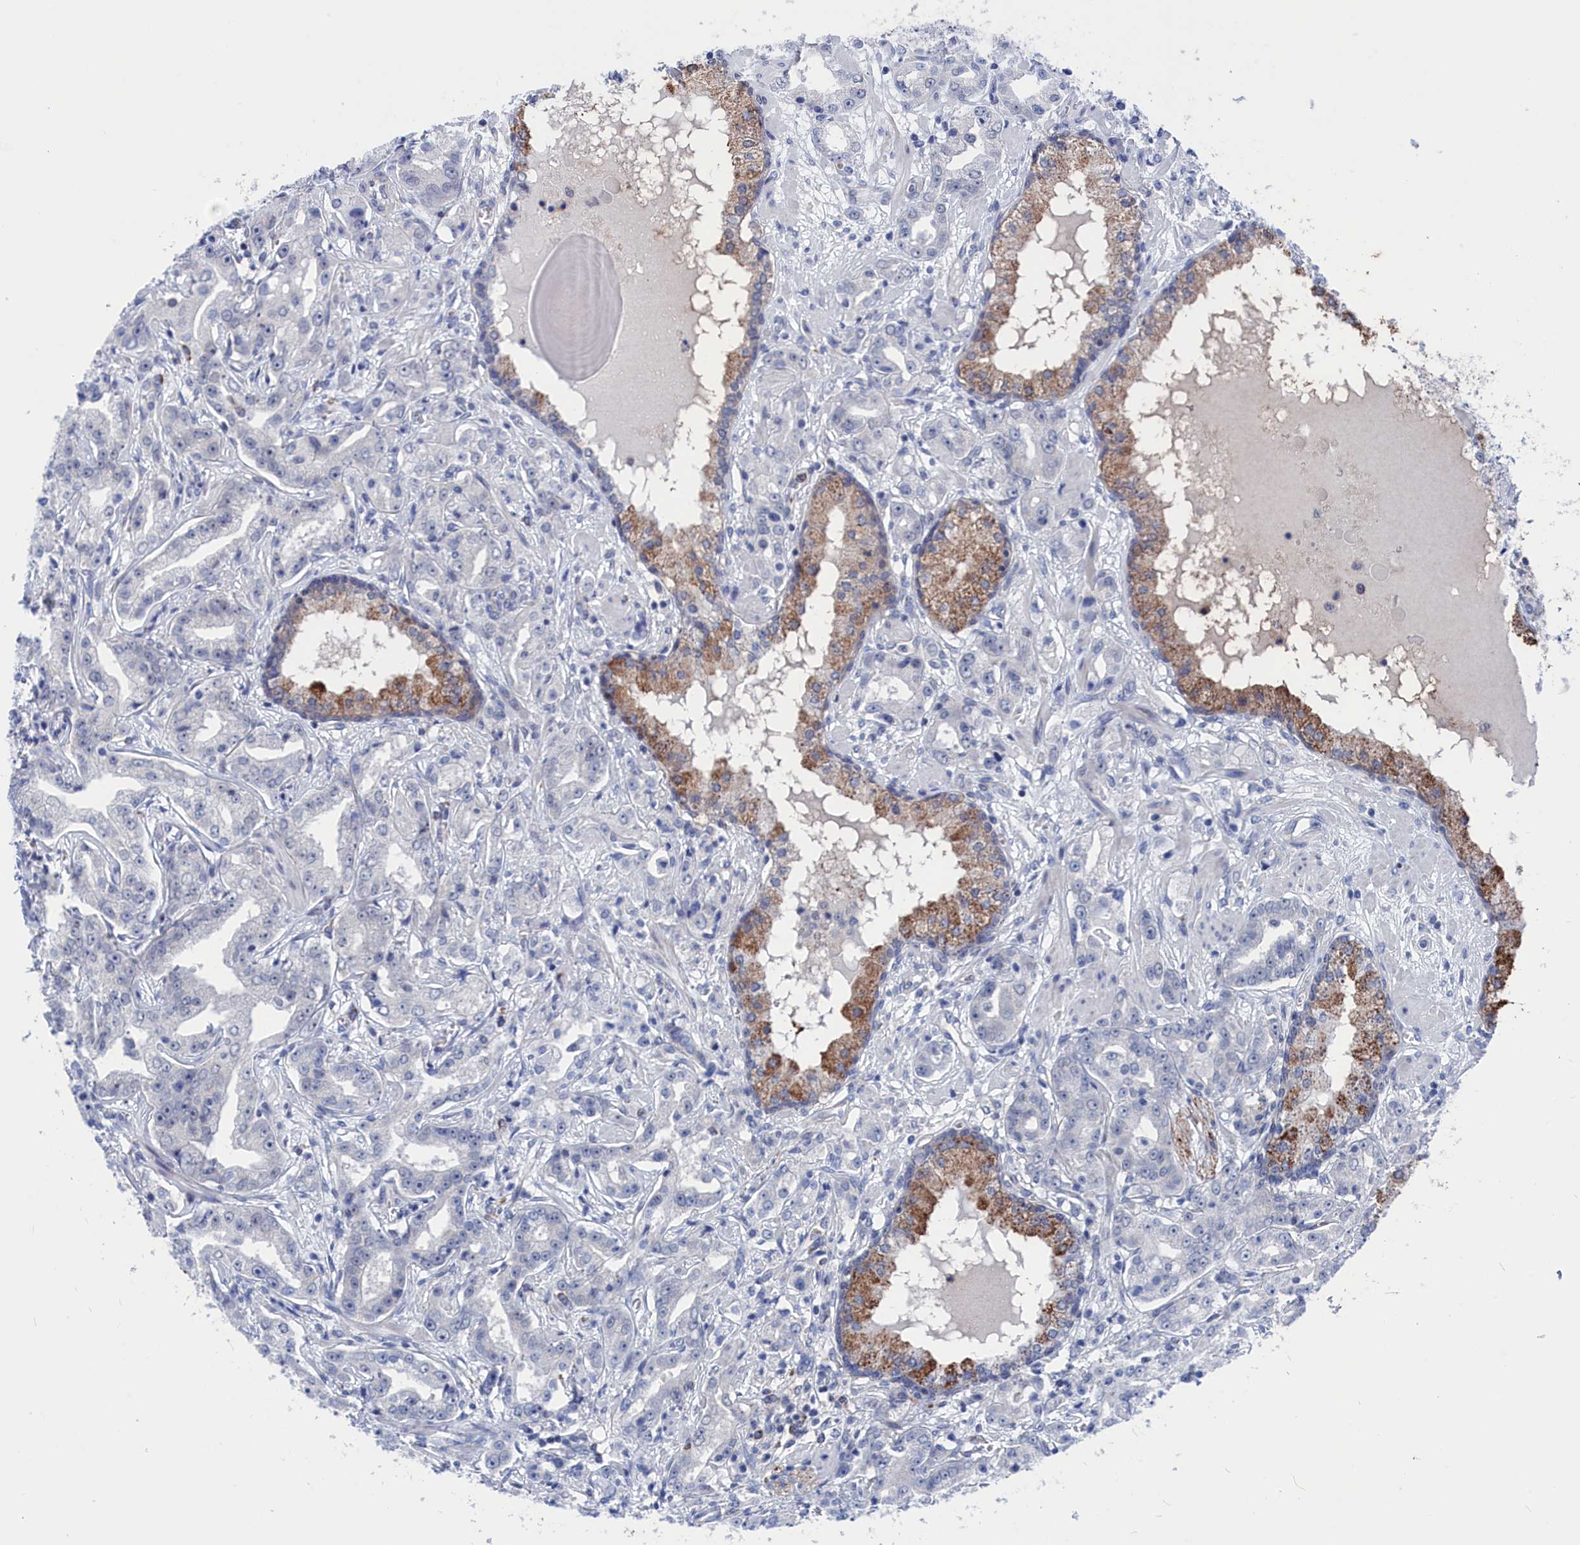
{"staining": {"intensity": "negative", "quantity": "none", "location": "none"}, "tissue": "prostate cancer", "cell_type": "Tumor cells", "image_type": "cancer", "snomed": [{"axis": "morphology", "description": "Adenocarcinoma, High grade"}, {"axis": "topography", "description": "Prostate"}], "caption": "Histopathology image shows no protein positivity in tumor cells of high-grade adenocarcinoma (prostate) tissue. (Immunohistochemistry, brightfield microscopy, high magnification).", "gene": "MARCHF3", "patient": {"sex": "male", "age": 63}}